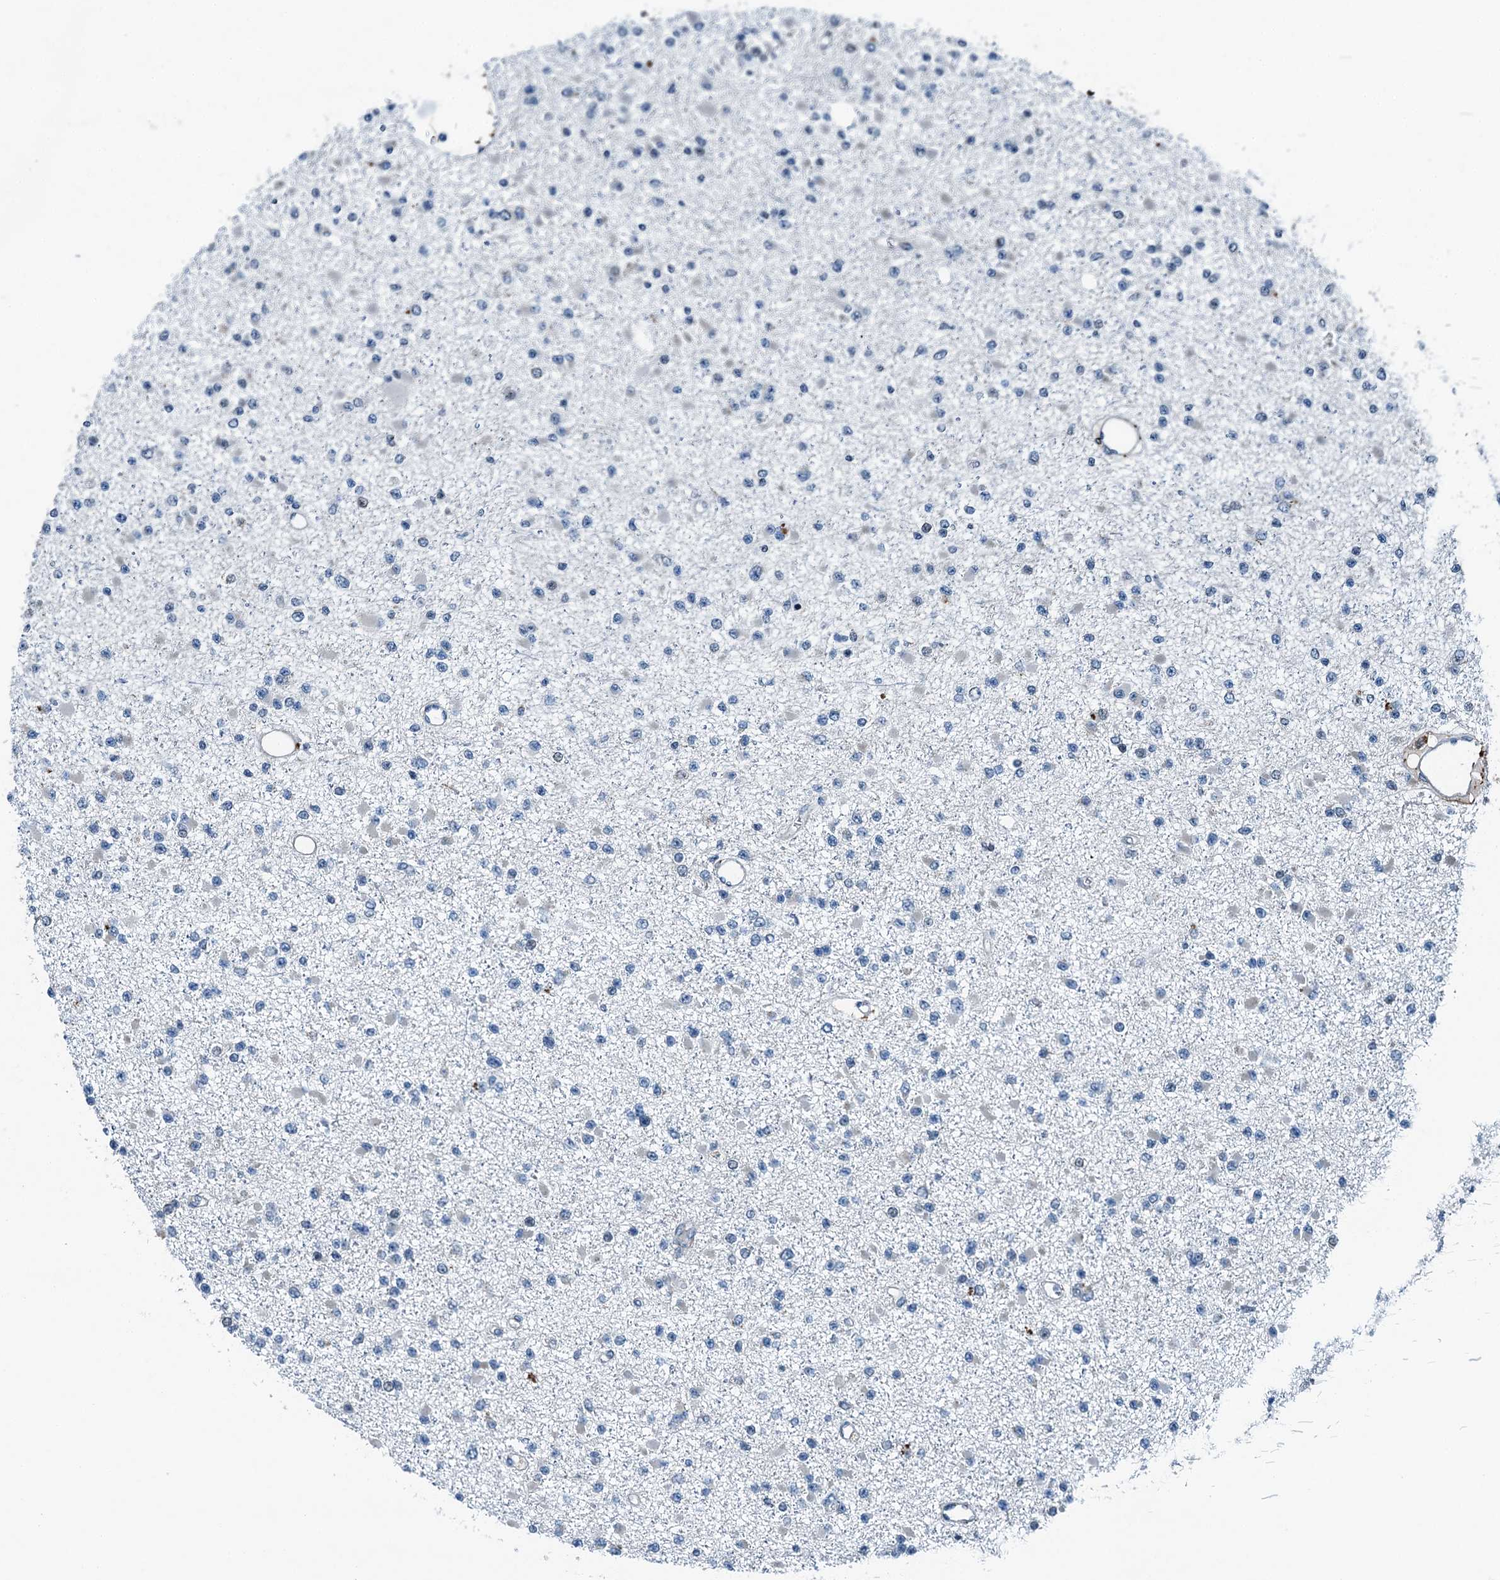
{"staining": {"intensity": "negative", "quantity": "none", "location": "none"}, "tissue": "glioma", "cell_type": "Tumor cells", "image_type": "cancer", "snomed": [{"axis": "morphology", "description": "Glioma, malignant, Low grade"}, {"axis": "topography", "description": "Brain"}], "caption": "This is a image of immunohistochemistry (IHC) staining of glioma, which shows no positivity in tumor cells.", "gene": "TAMALIN", "patient": {"sex": "female", "age": 22}}